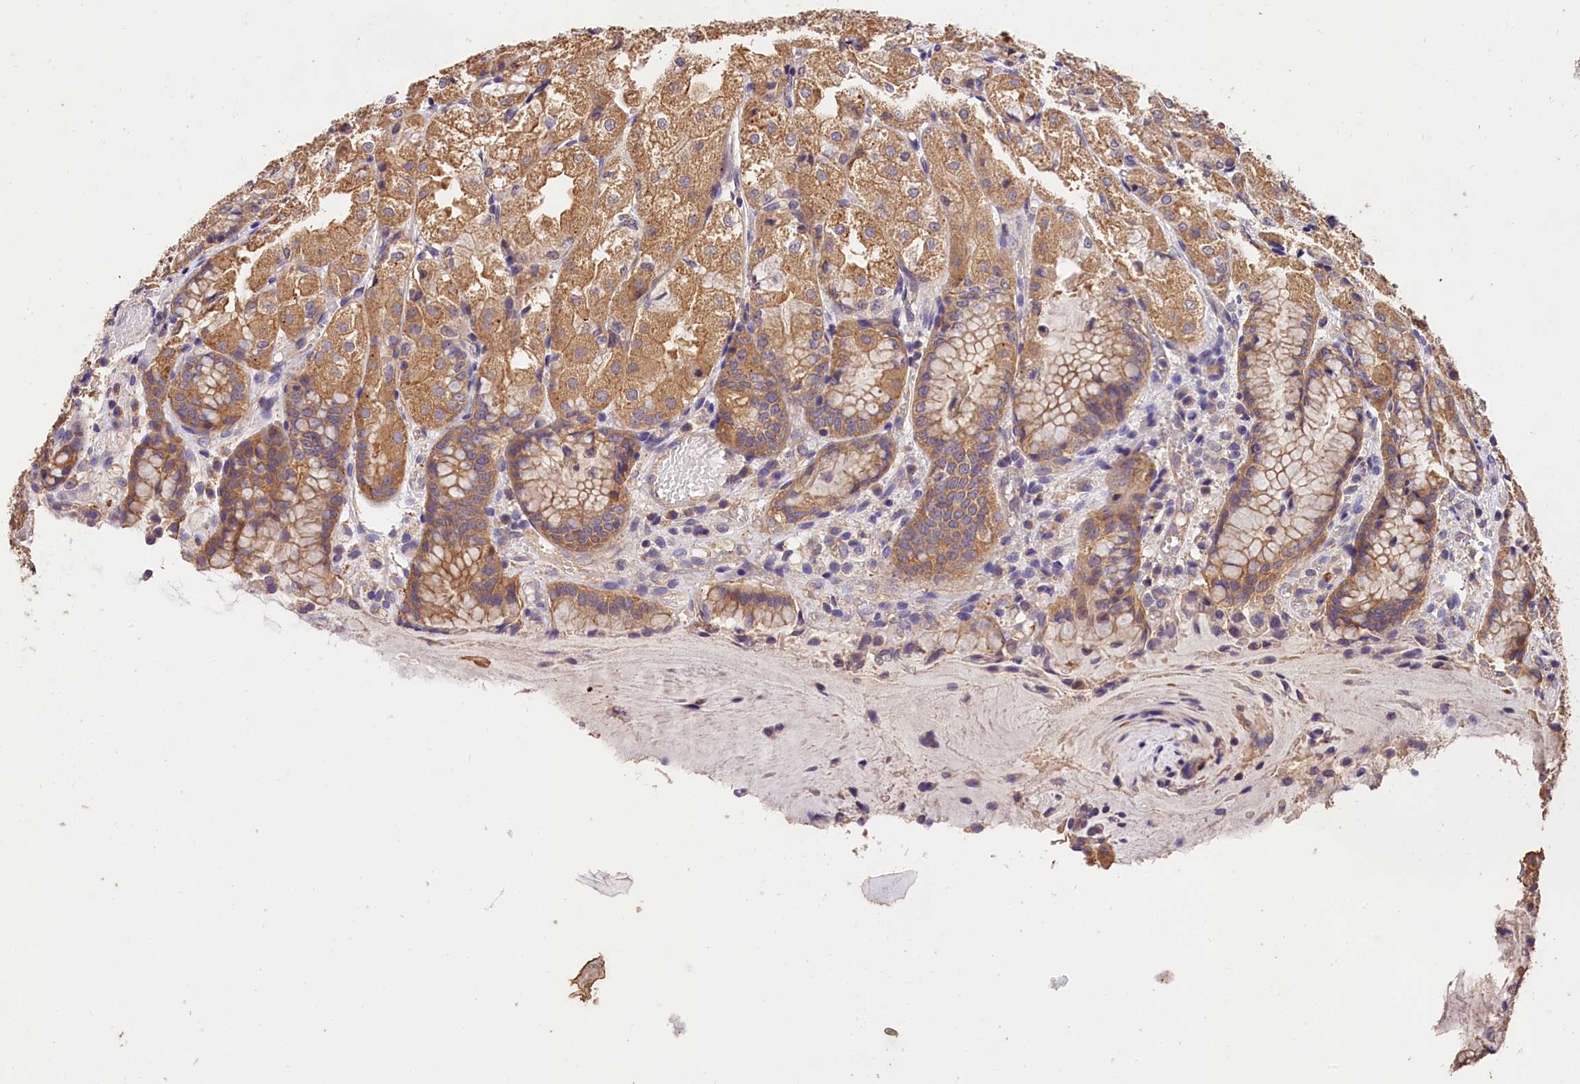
{"staining": {"intensity": "moderate", "quantity": ">75%", "location": "cytoplasmic/membranous"}, "tissue": "stomach", "cell_type": "Glandular cells", "image_type": "normal", "snomed": [{"axis": "morphology", "description": "Normal tissue, NOS"}, {"axis": "topography", "description": "Stomach, upper"}], "caption": "Approximately >75% of glandular cells in unremarkable human stomach demonstrate moderate cytoplasmic/membranous protein positivity as visualized by brown immunohistochemical staining.", "gene": "OAS3", "patient": {"sex": "male", "age": 72}}